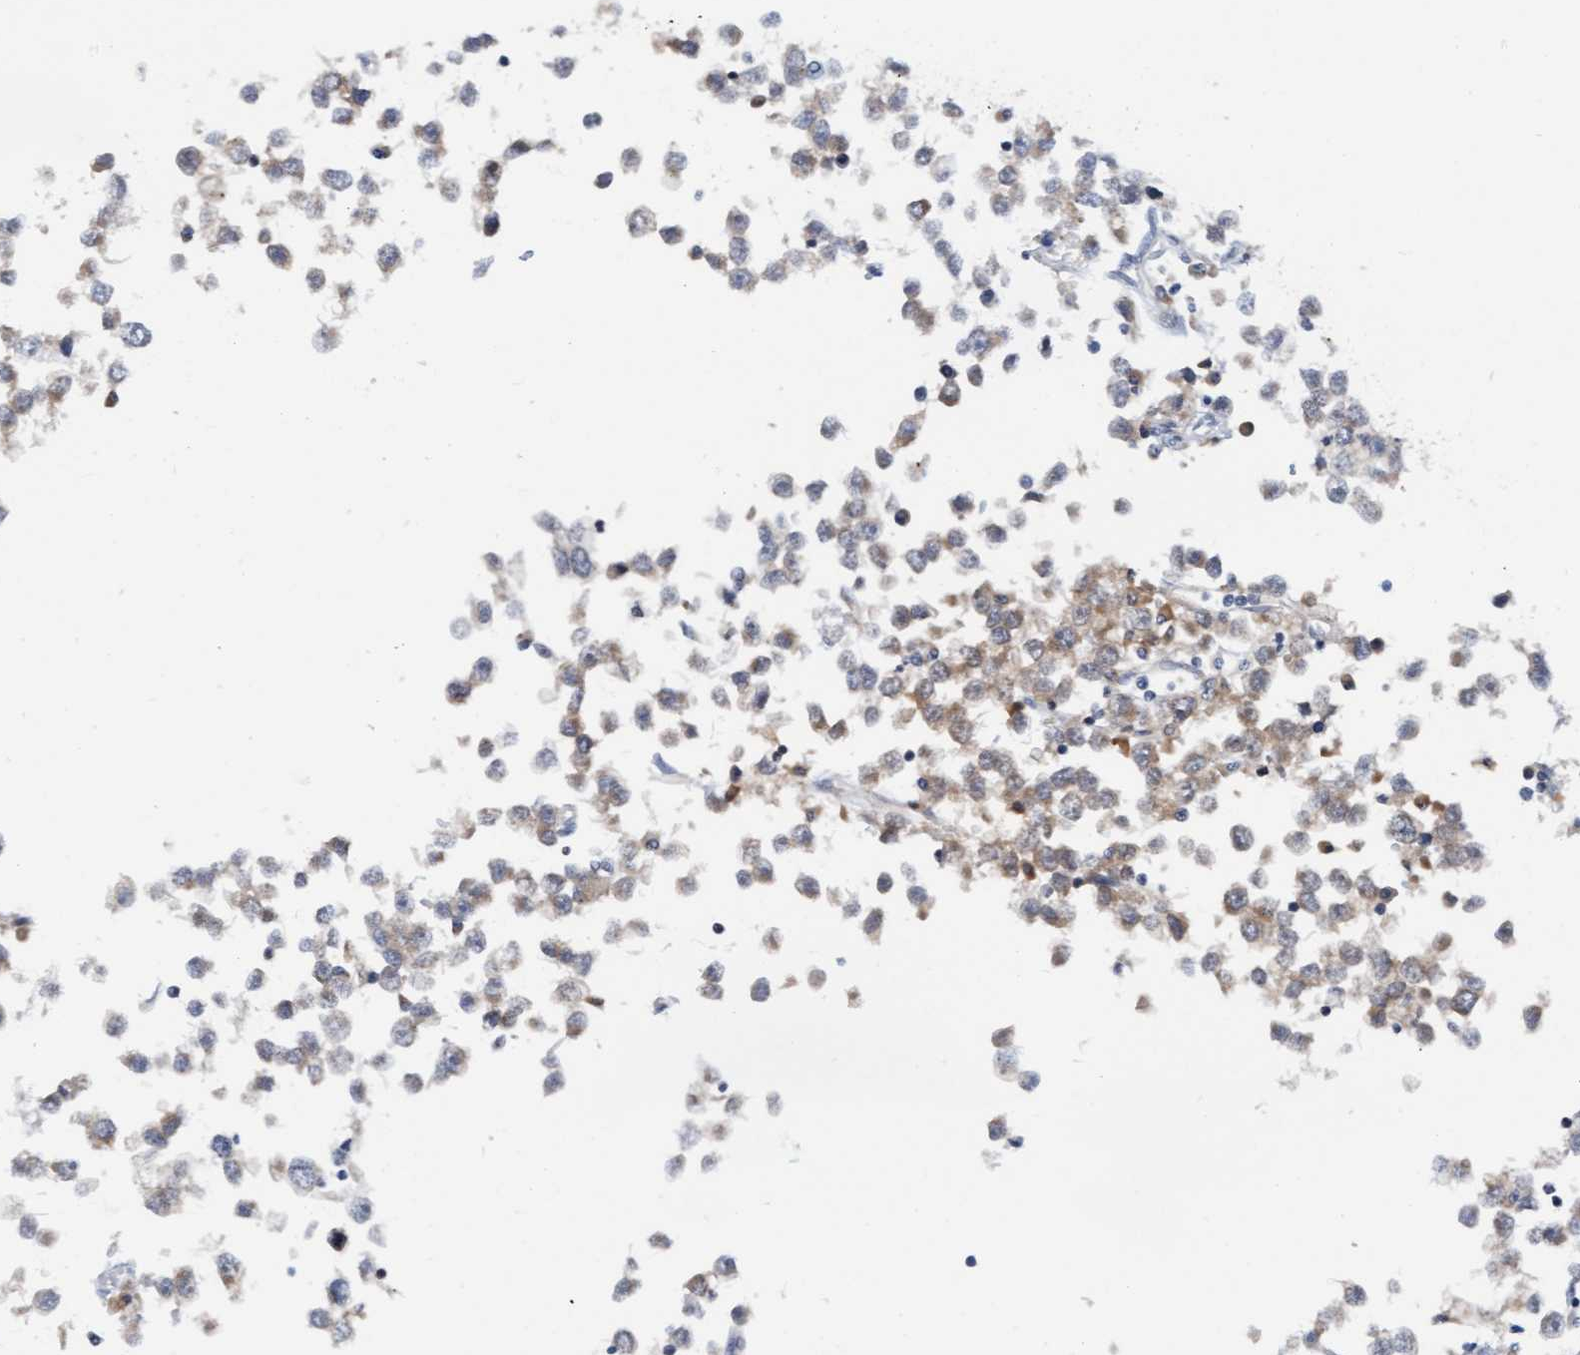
{"staining": {"intensity": "weak", "quantity": "25%-75%", "location": "cytoplasmic/membranous"}, "tissue": "testis cancer", "cell_type": "Tumor cells", "image_type": "cancer", "snomed": [{"axis": "morphology", "description": "Seminoma, NOS"}, {"axis": "topography", "description": "Testis"}], "caption": "IHC photomicrograph of neoplastic tissue: testis cancer stained using immunohistochemistry (IHC) displays low levels of weak protein expression localized specifically in the cytoplasmic/membranous of tumor cells, appearing as a cytoplasmic/membranous brown color.", "gene": "AMZ2", "patient": {"sex": "male", "age": 65}}